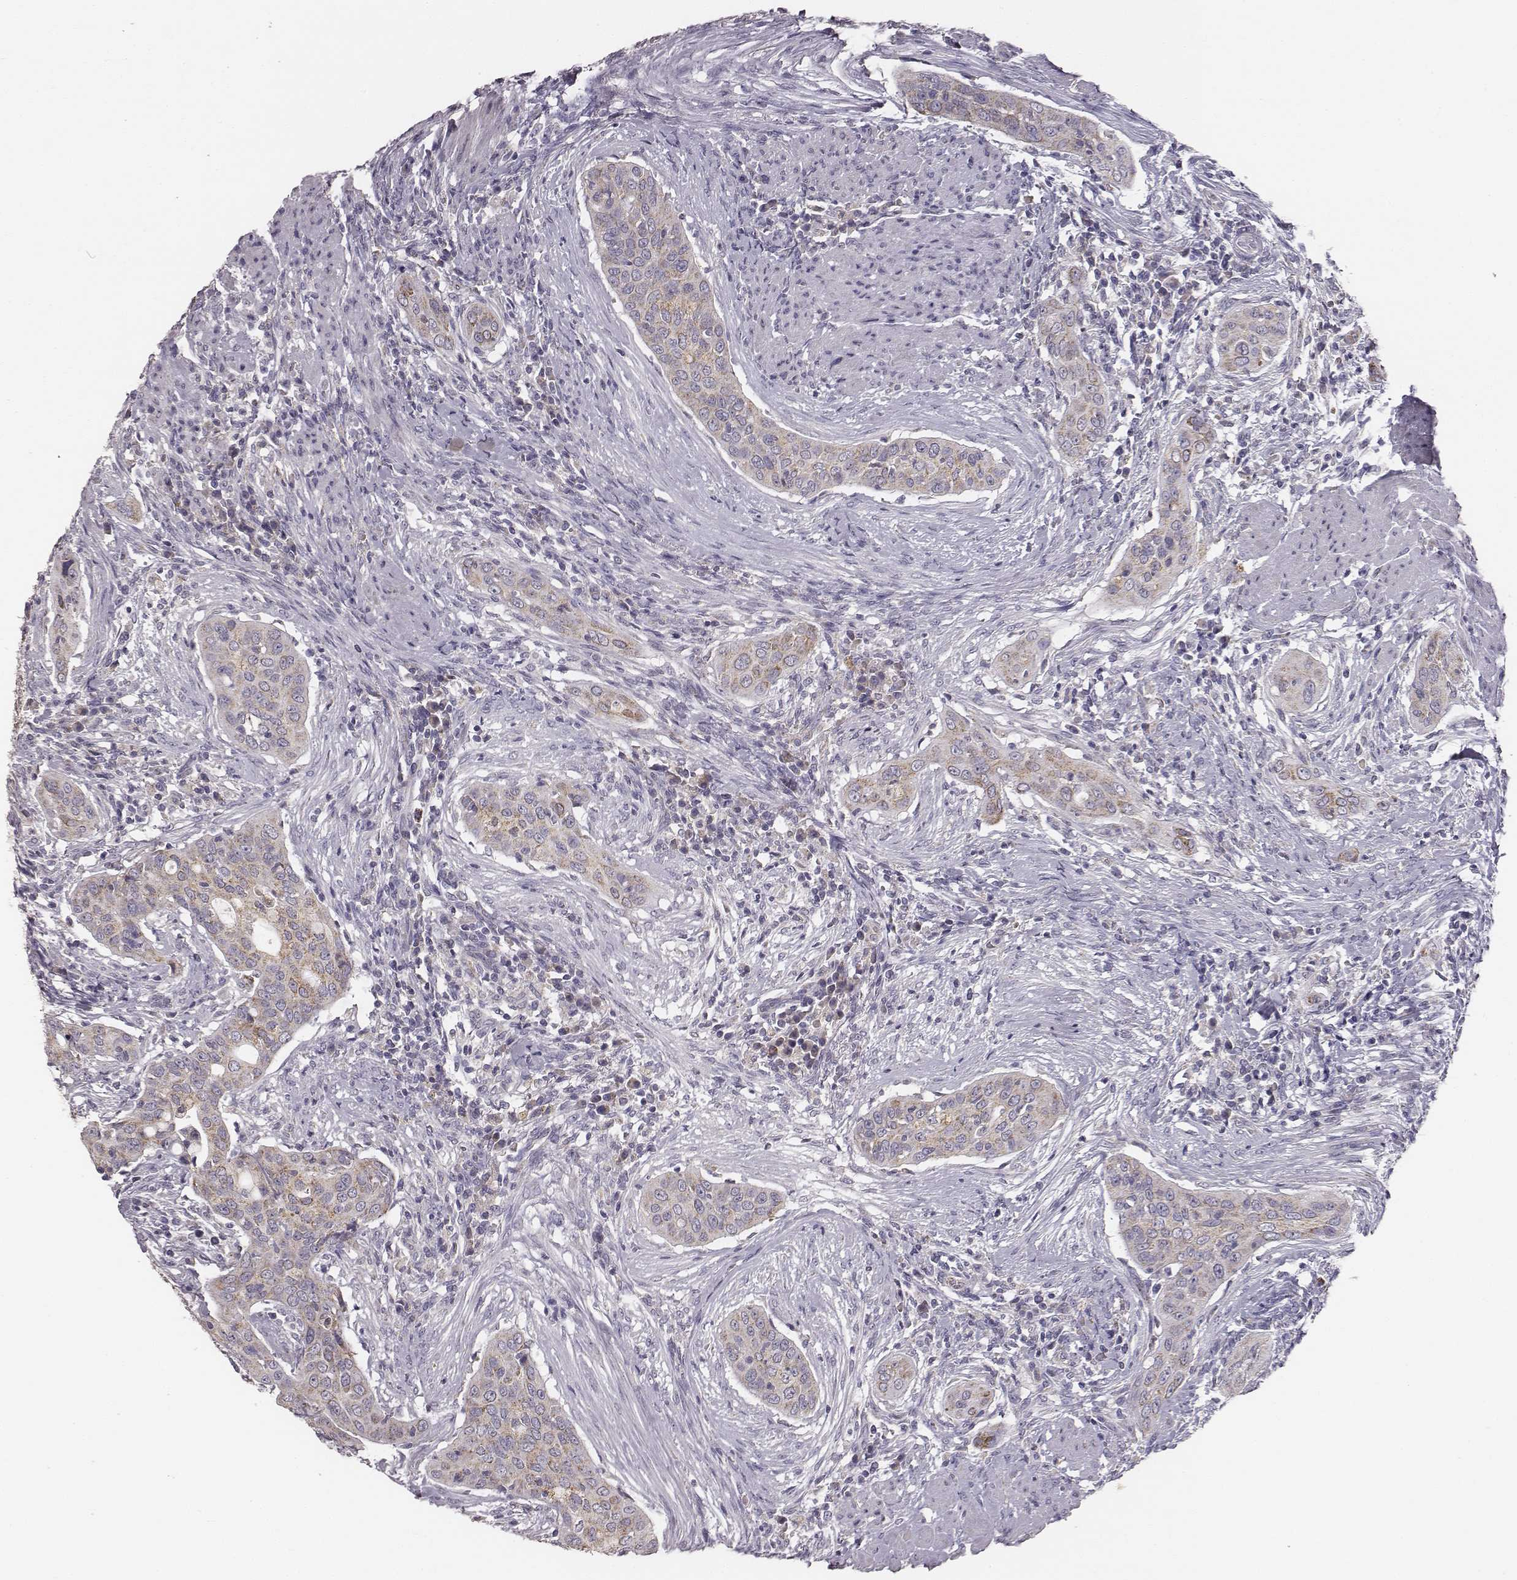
{"staining": {"intensity": "weak", "quantity": "25%-75%", "location": "cytoplasmic/membranous"}, "tissue": "urothelial cancer", "cell_type": "Tumor cells", "image_type": "cancer", "snomed": [{"axis": "morphology", "description": "Urothelial carcinoma, High grade"}, {"axis": "topography", "description": "Urinary bladder"}], "caption": "Immunohistochemical staining of human urothelial cancer demonstrates low levels of weak cytoplasmic/membranous expression in about 25%-75% of tumor cells.", "gene": "ABCD3", "patient": {"sex": "male", "age": 82}}